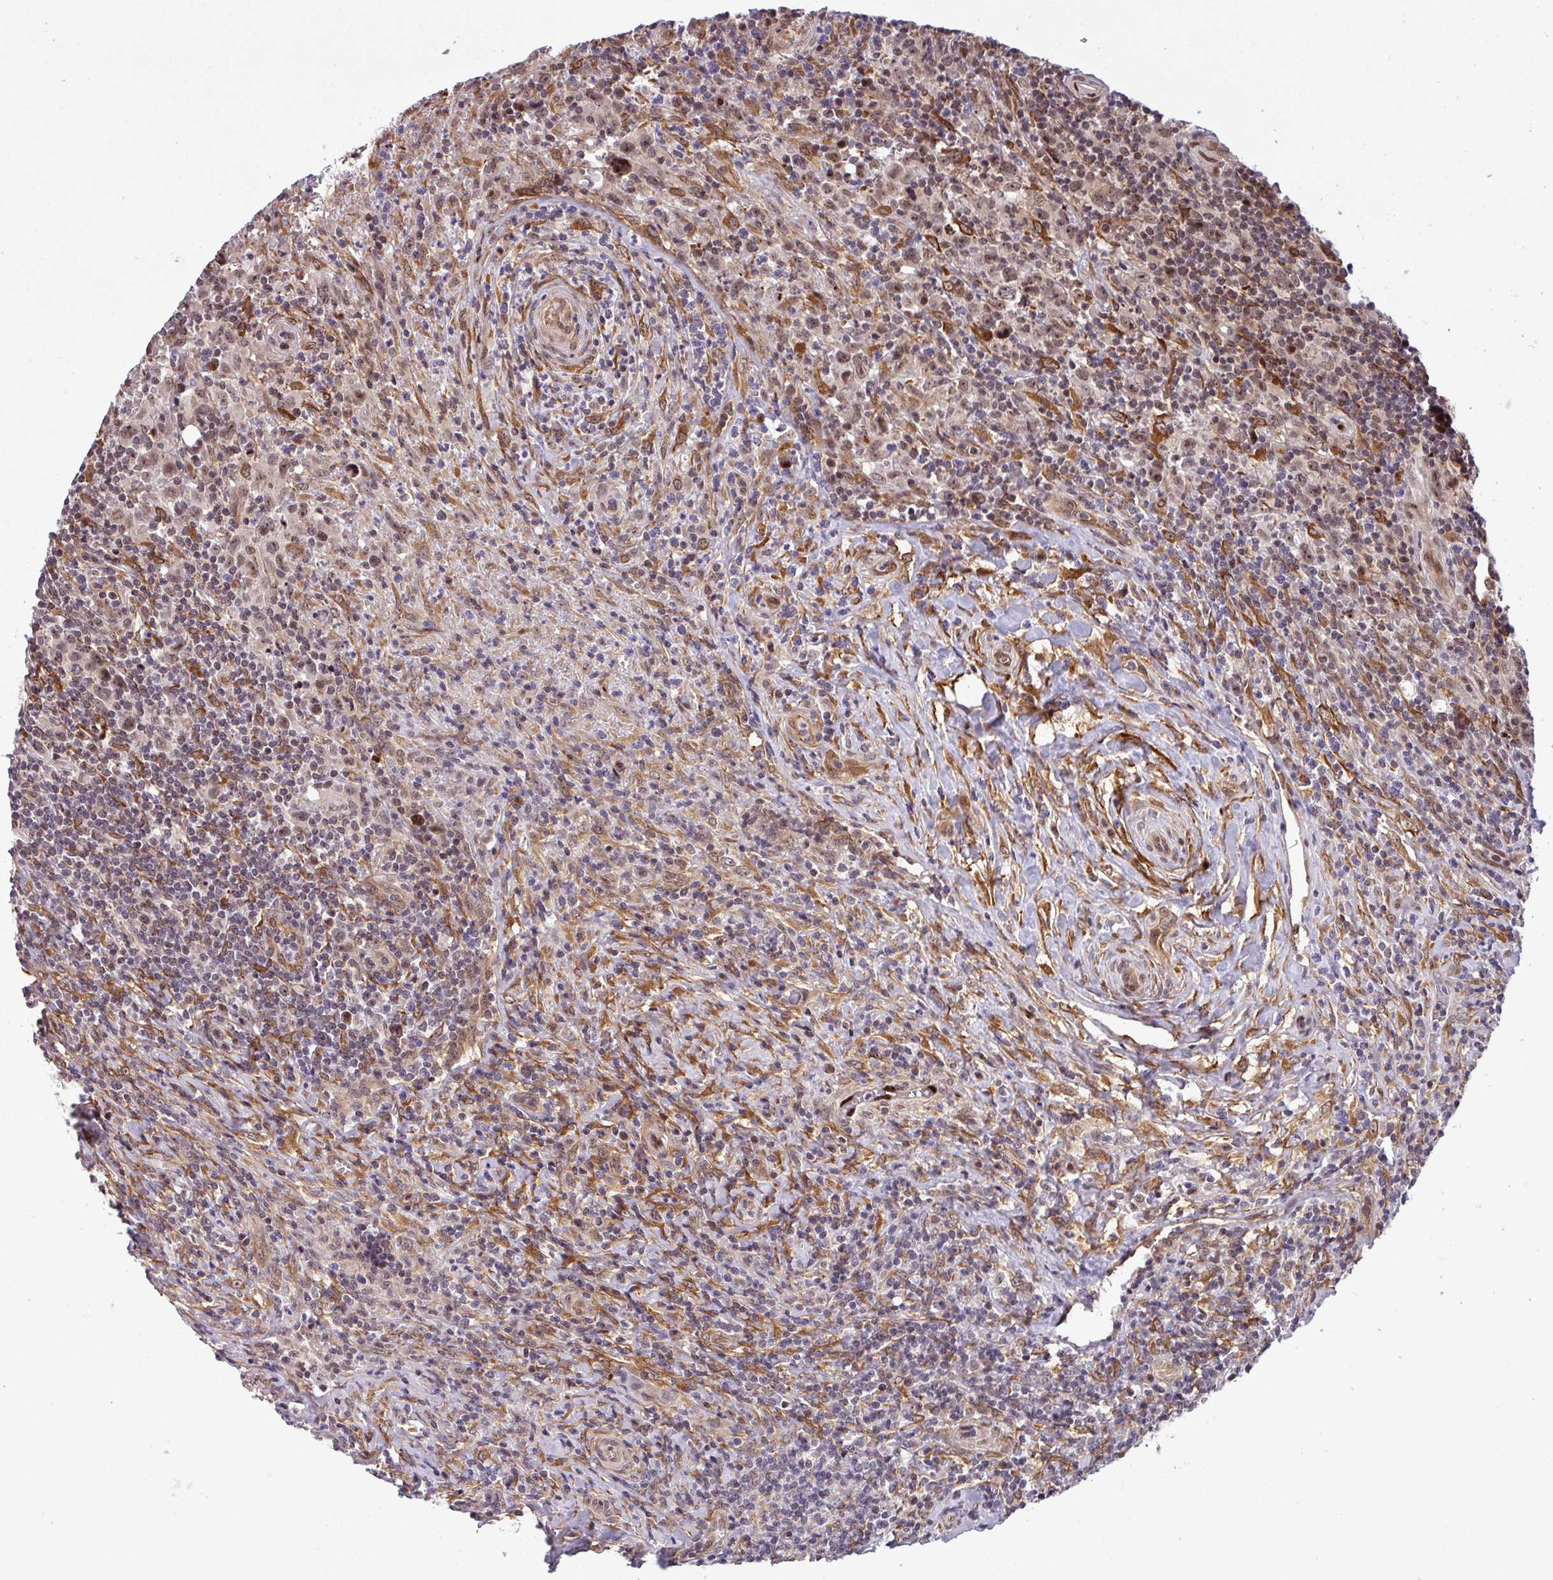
{"staining": {"intensity": "weak", "quantity": ">75%", "location": "nuclear"}, "tissue": "lymphoma", "cell_type": "Tumor cells", "image_type": "cancer", "snomed": [{"axis": "morphology", "description": "Hodgkin's disease, NOS"}, {"axis": "topography", "description": "Lymph node"}], "caption": "Hodgkin's disease stained for a protein reveals weak nuclear positivity in tumor cells.", "gene": "C7orf50", "patient": {"sex": "female", "age": 18}}